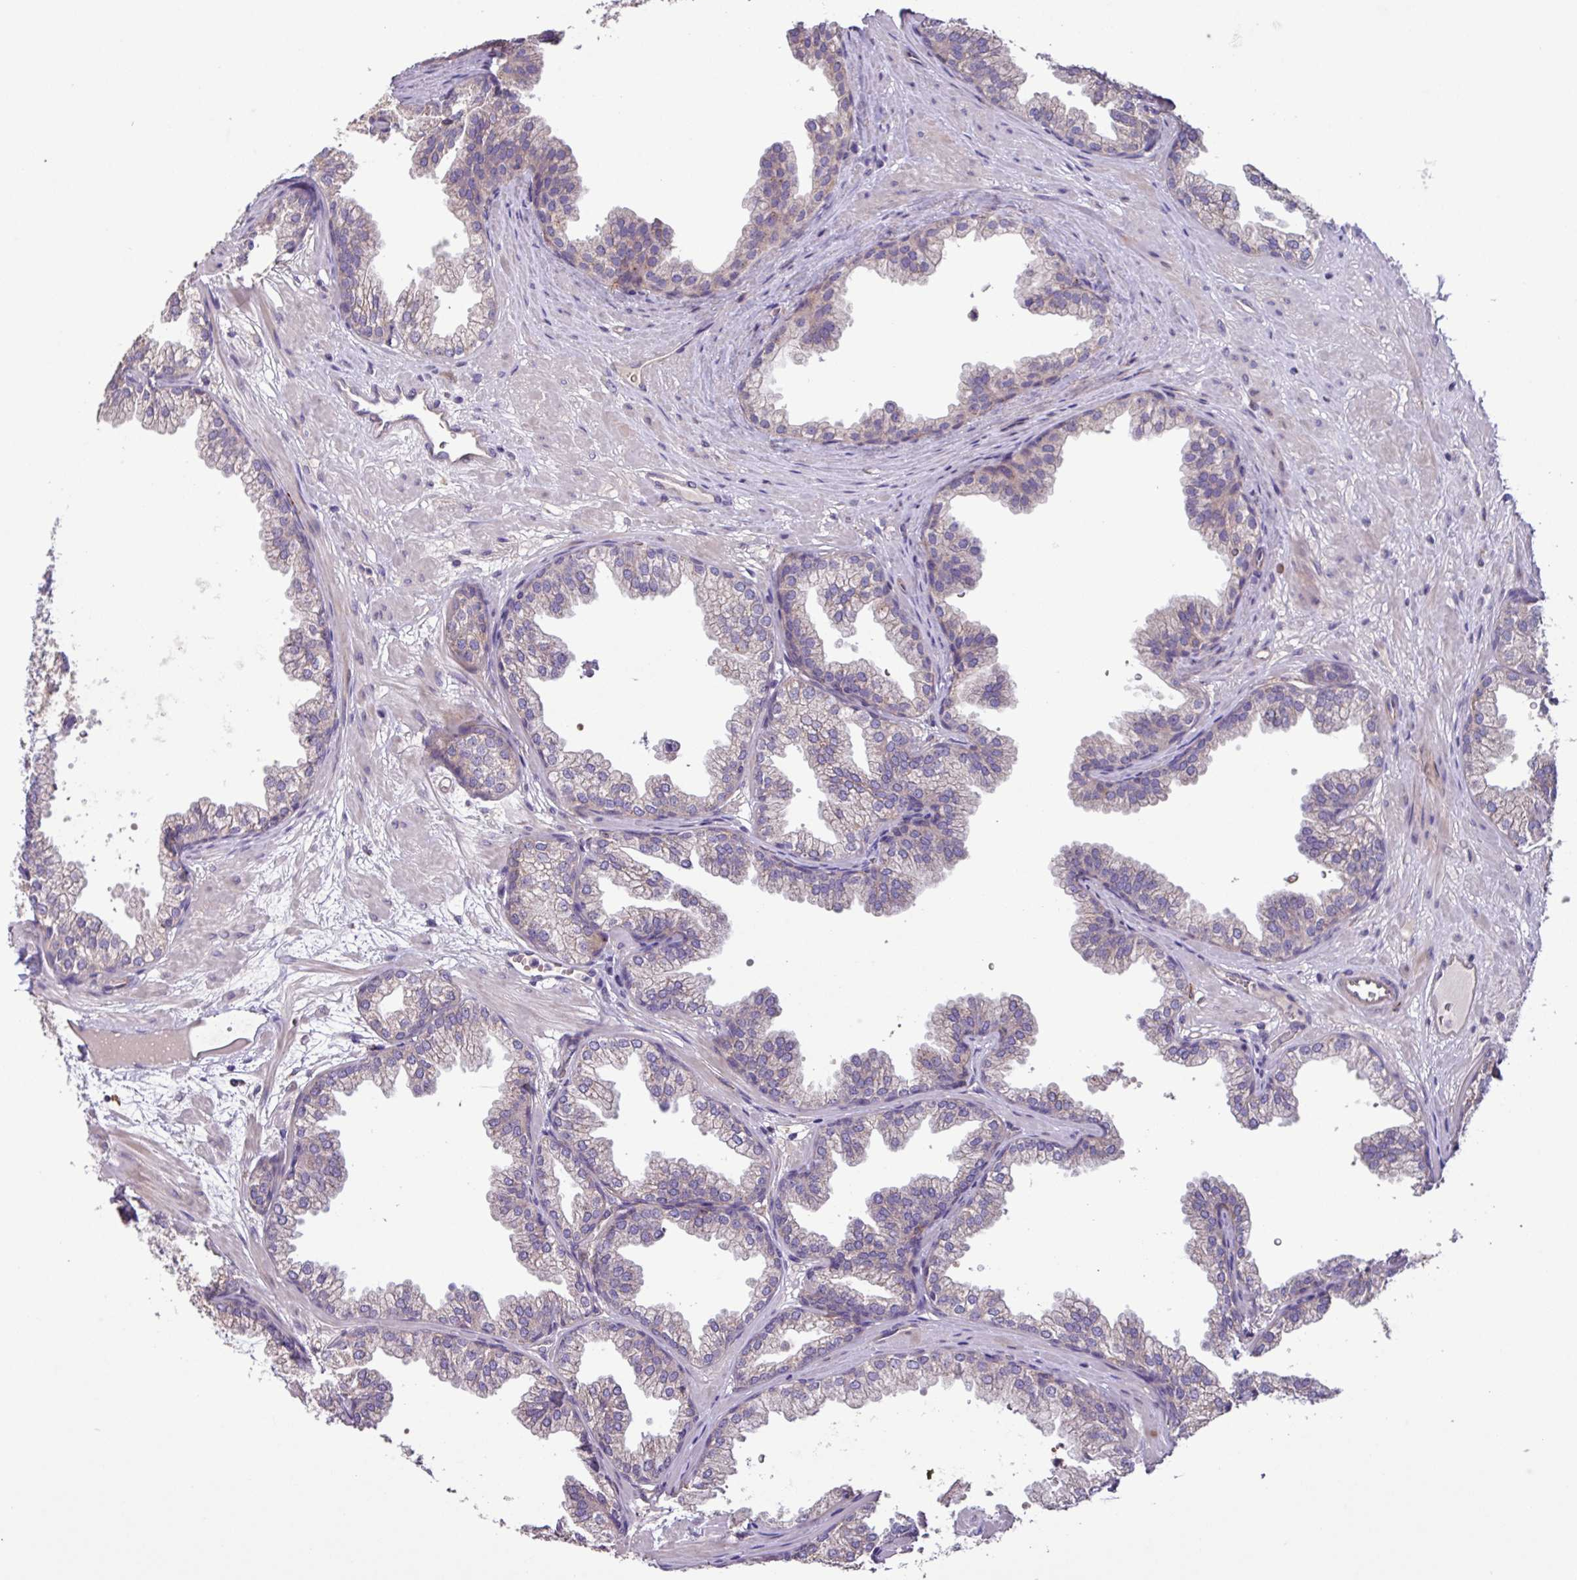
{"staining": {"intensity": "weak", "quantity": "25%-75%", "location": "cytoplasmic/membranous"}, "tissue": "prostate", "cell_type": "Glandular cells", "image_type": "normal", "snomed": [{"axis": "morphology", "description": "Normal tissue, NOS"}, {"axis": "topography", "description": "Prostate"}], "caption": "Immunohistochemistry (IHC) of unremarkable human prostate displays low levels of weak cytoplasmic/membranous staining in approximately 25%-75% of glandular cells.", "gene": "PTPRQ", "patient": {"sex": "male", "age": 37}}